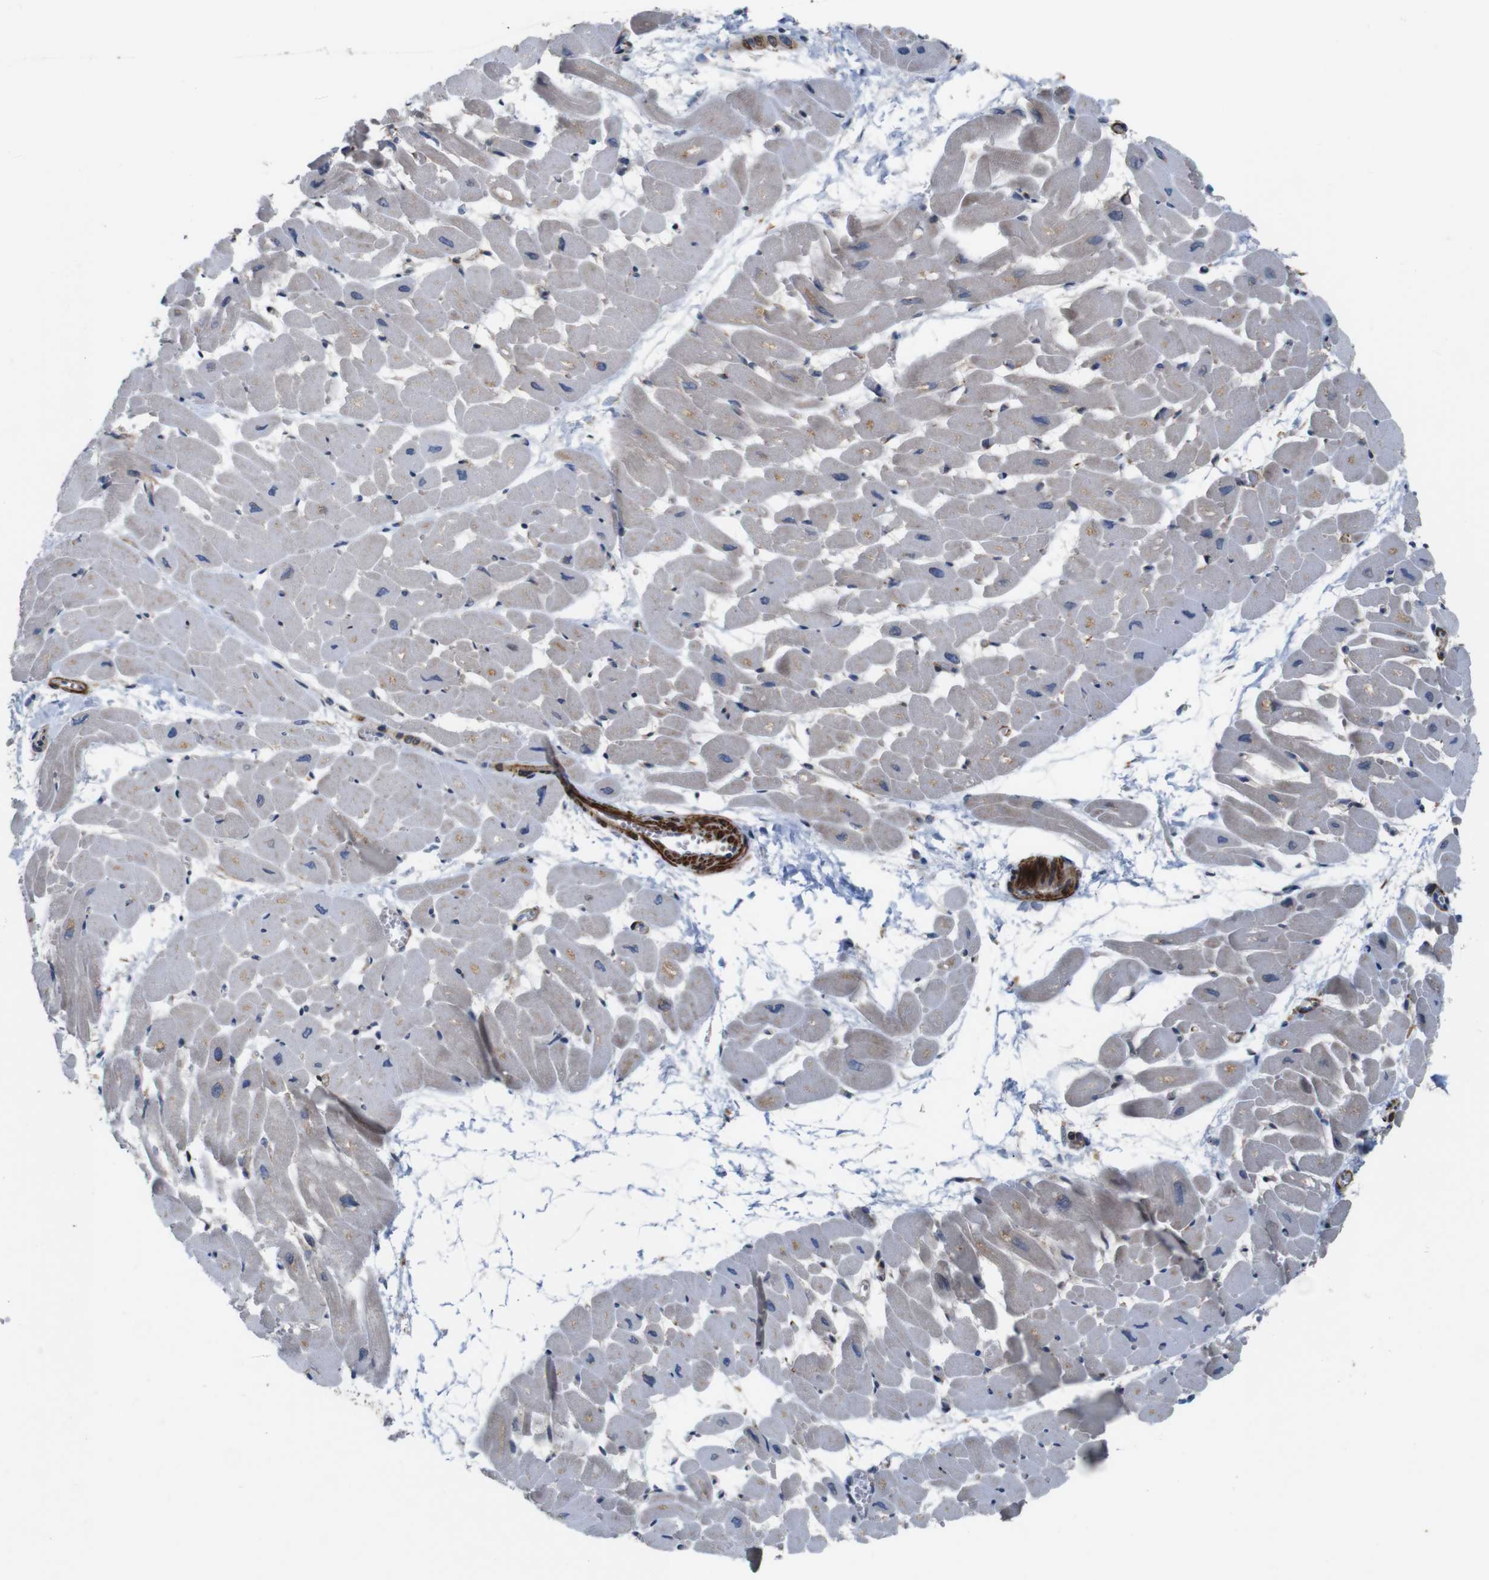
{"staining": {"intensity": "weak", "quantity": "25%-75%", "location": "cytoplasmic/membranous"}, "tissue": "heart muscle", "cell_type": "Cardiomyocytes", "image_type": "normal", "snomed": [{"axis": "morphology", "description": "Normal tissue, NOS"}, {"axis": "topography", "description": "Heart"}], "caption": "High-power microscopy captured an IHC micrograph of normal heart muscle, revealing weak cytoplasmic/membranous staining in about 25%-75% of cardiomyocytes. (Stains: DAB (3,3'-diaminobenzidine) in brown, nuclei in blue, Microscopy: brightfield microscopy at high magnification).", "gene": "GGT7", "patient": {"sex": "male", "age": 45}}